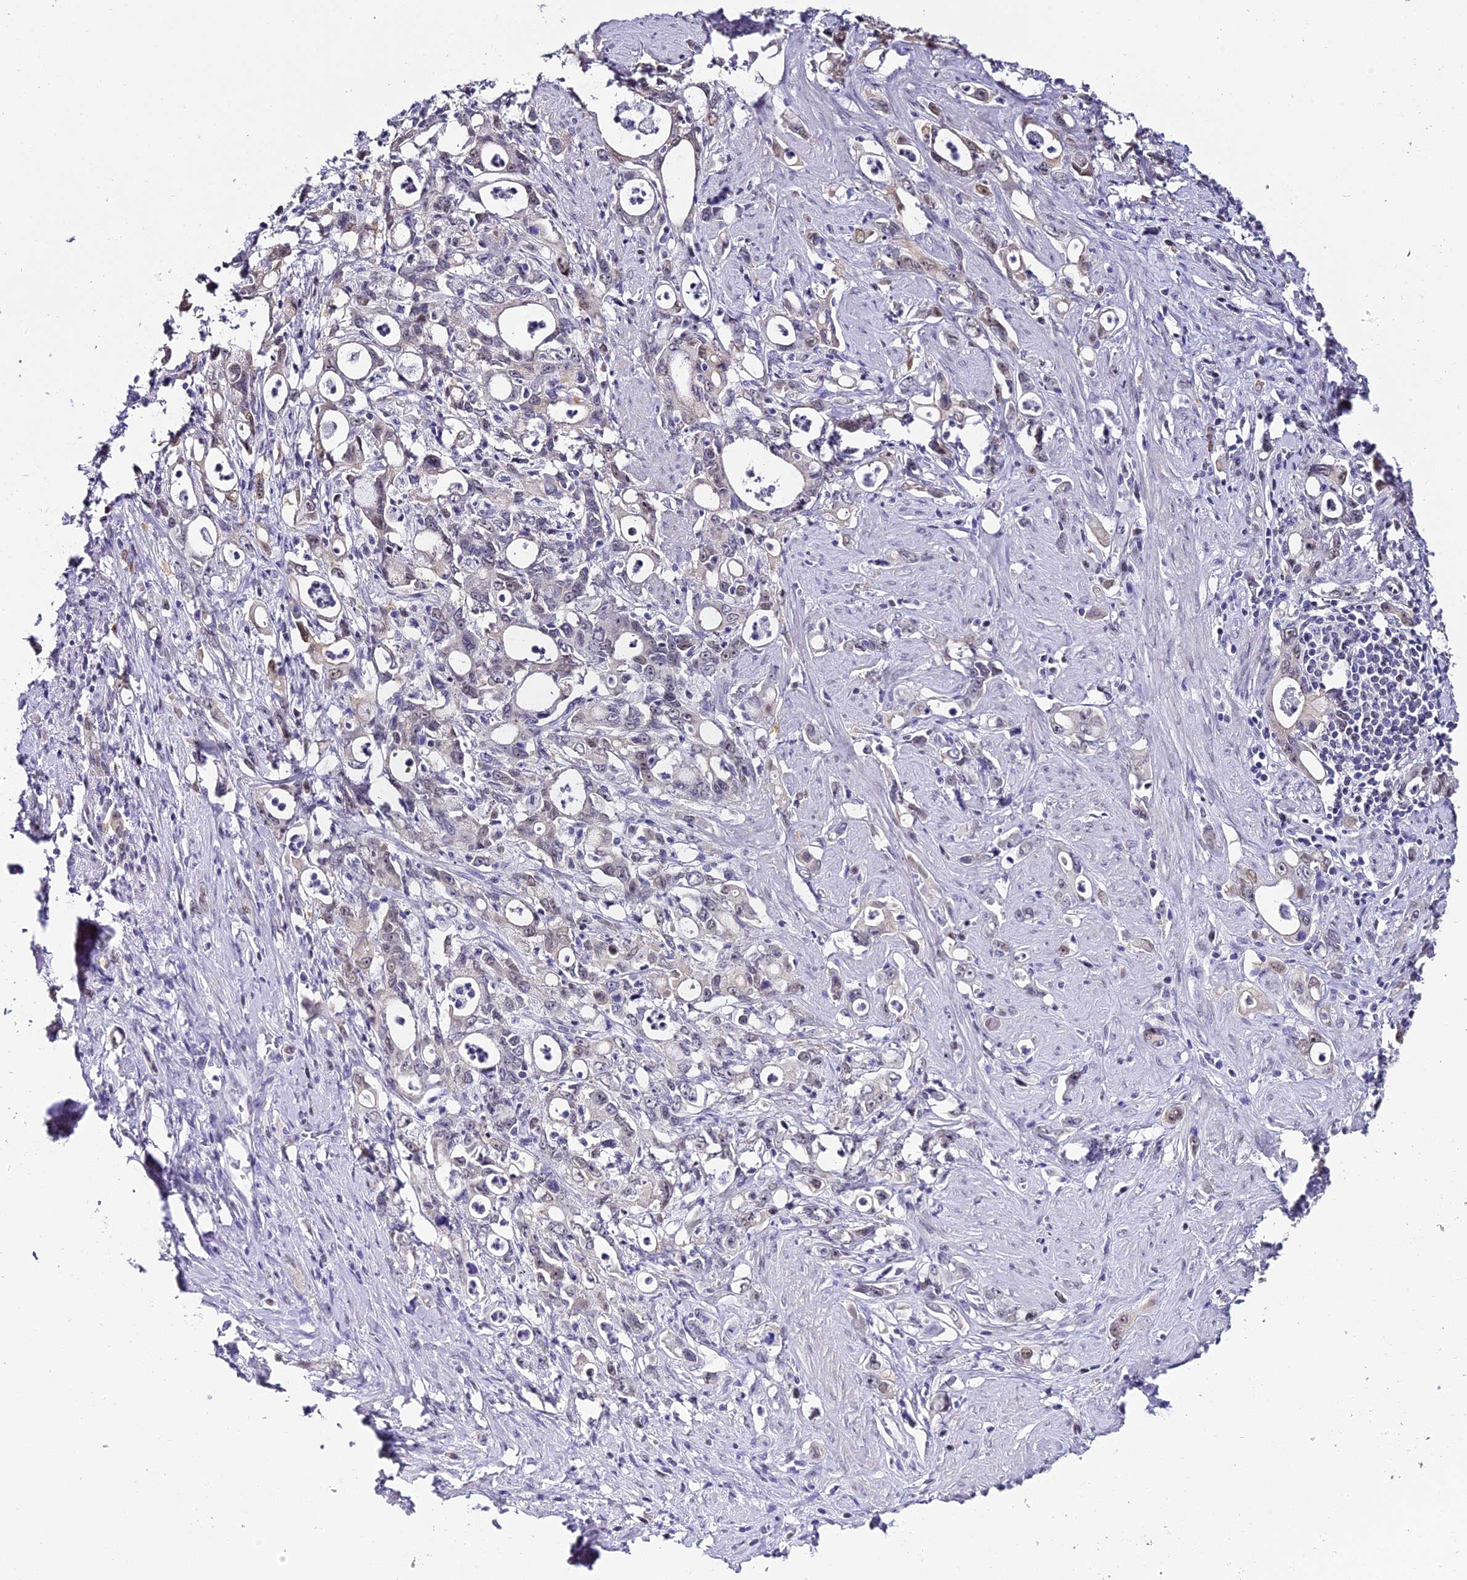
{"staining": {"intensity": "weak", "quantity": "<25%", "location": "nuclear"}, "tissue": "stomach cancer", "cell_type": "Tumor cells", "image_type": "cancer", "snomed": [{"axis": "morphology", "description": "Adenocarcinoma, NOS"}, {"axis": "topography", "description": "Stomach, lower"}], "caption": "This is an immunohistochemistry histopathology image of stomach adenocarcinoma. There is no staining in tumor cells.", "gene": "ABHD14A-ACY1", "patient": {"sex": "female", "age": 43}}